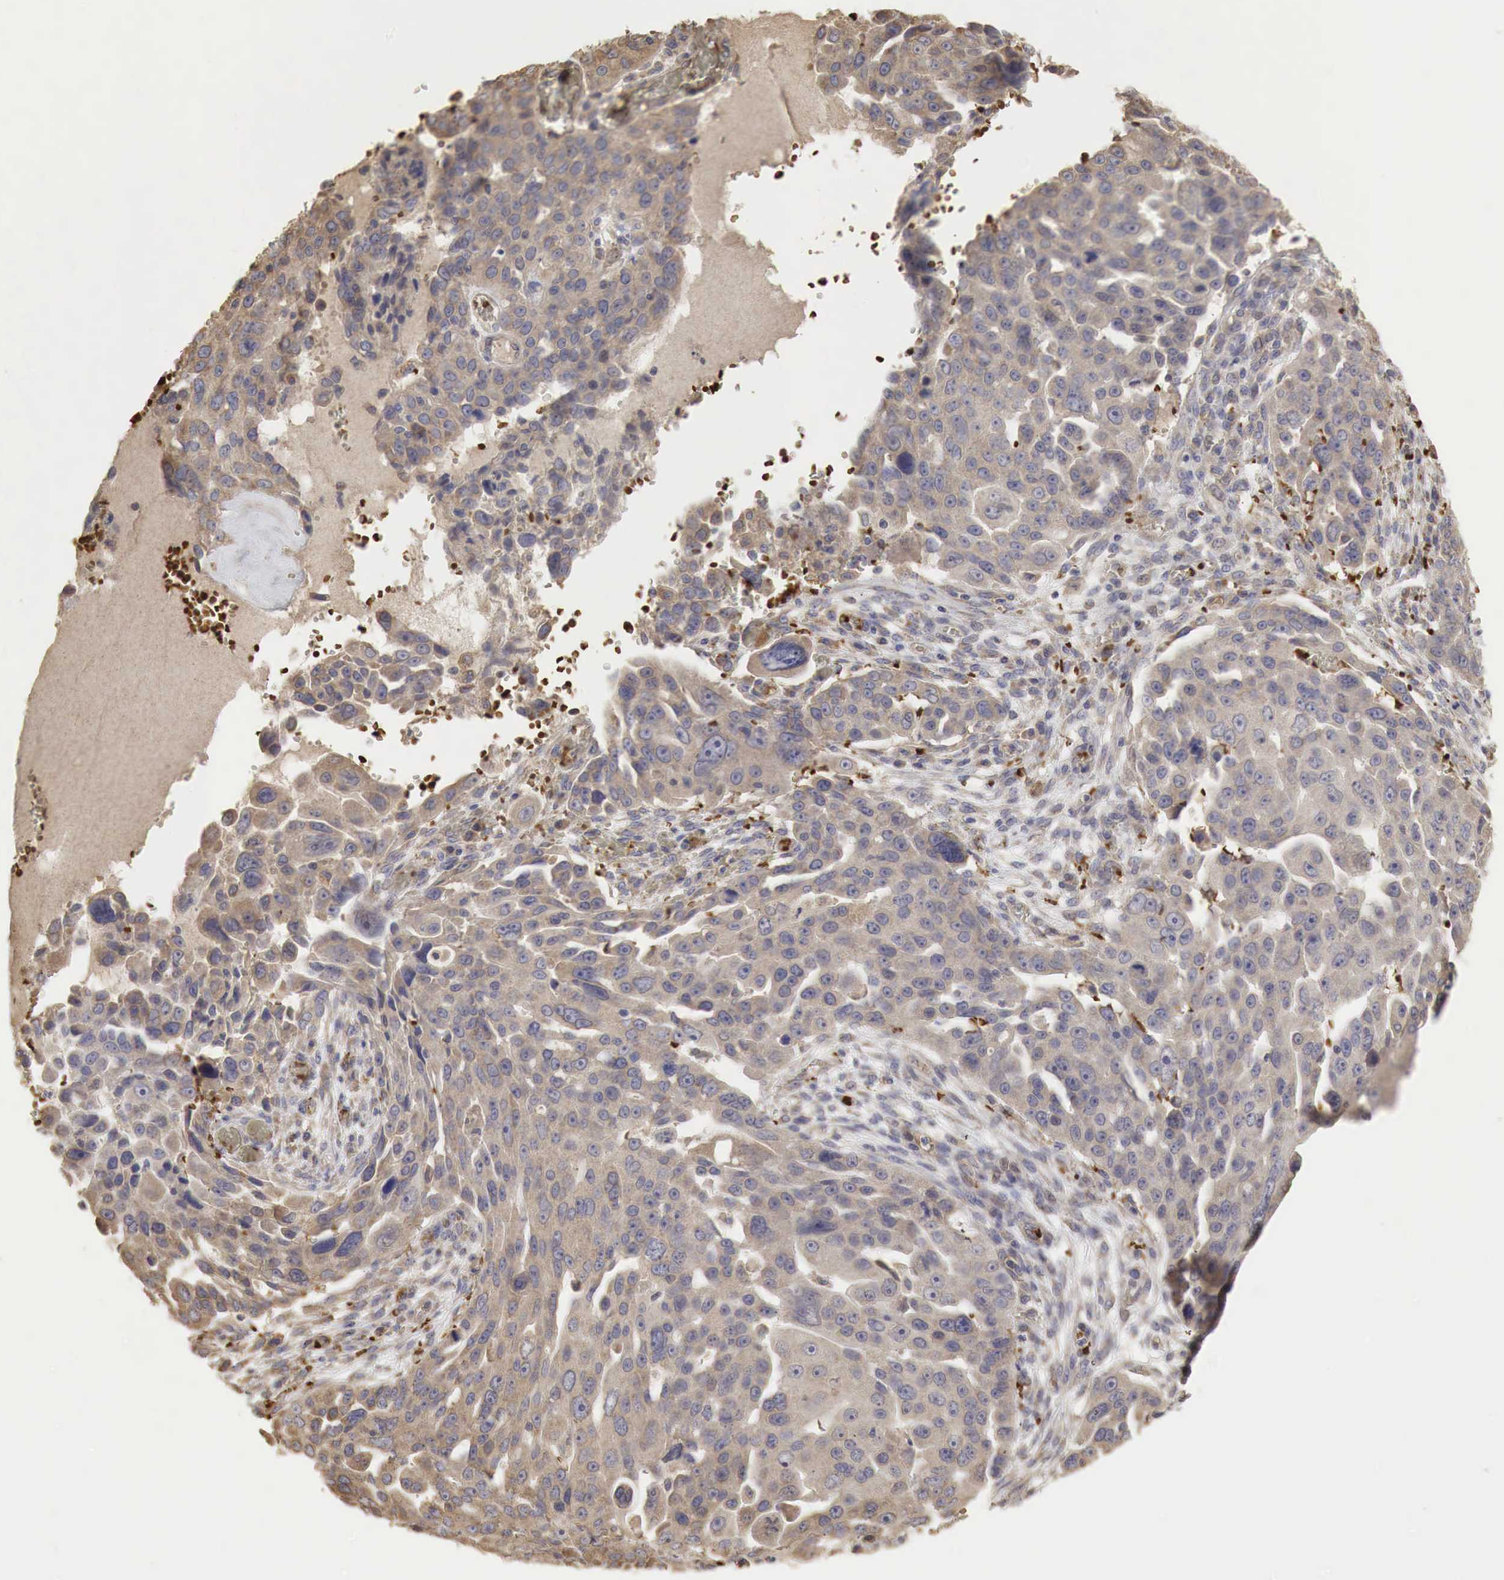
{"staining": {"intensity": "weak", "quantity": ">75%", "location": "cytoplasmic/membranous"}, "tissue": "ovarian cancer", "cell_type": "Tumor cells", "image_type": "cancer", "snomed": [{"axis": "morphology", "description": "Carcinoma, endometroid"}, {"axis": "topography", "description": "Ovary"}], "caption": "The micrograph shows staining of endometroid carcinoma (ovarian), revealing weak cytoplasmic/membranous protein expression (brown color) within tumor cells.", "gene": "PABPC5", "patient": {"sex": "female", "age": 75}}